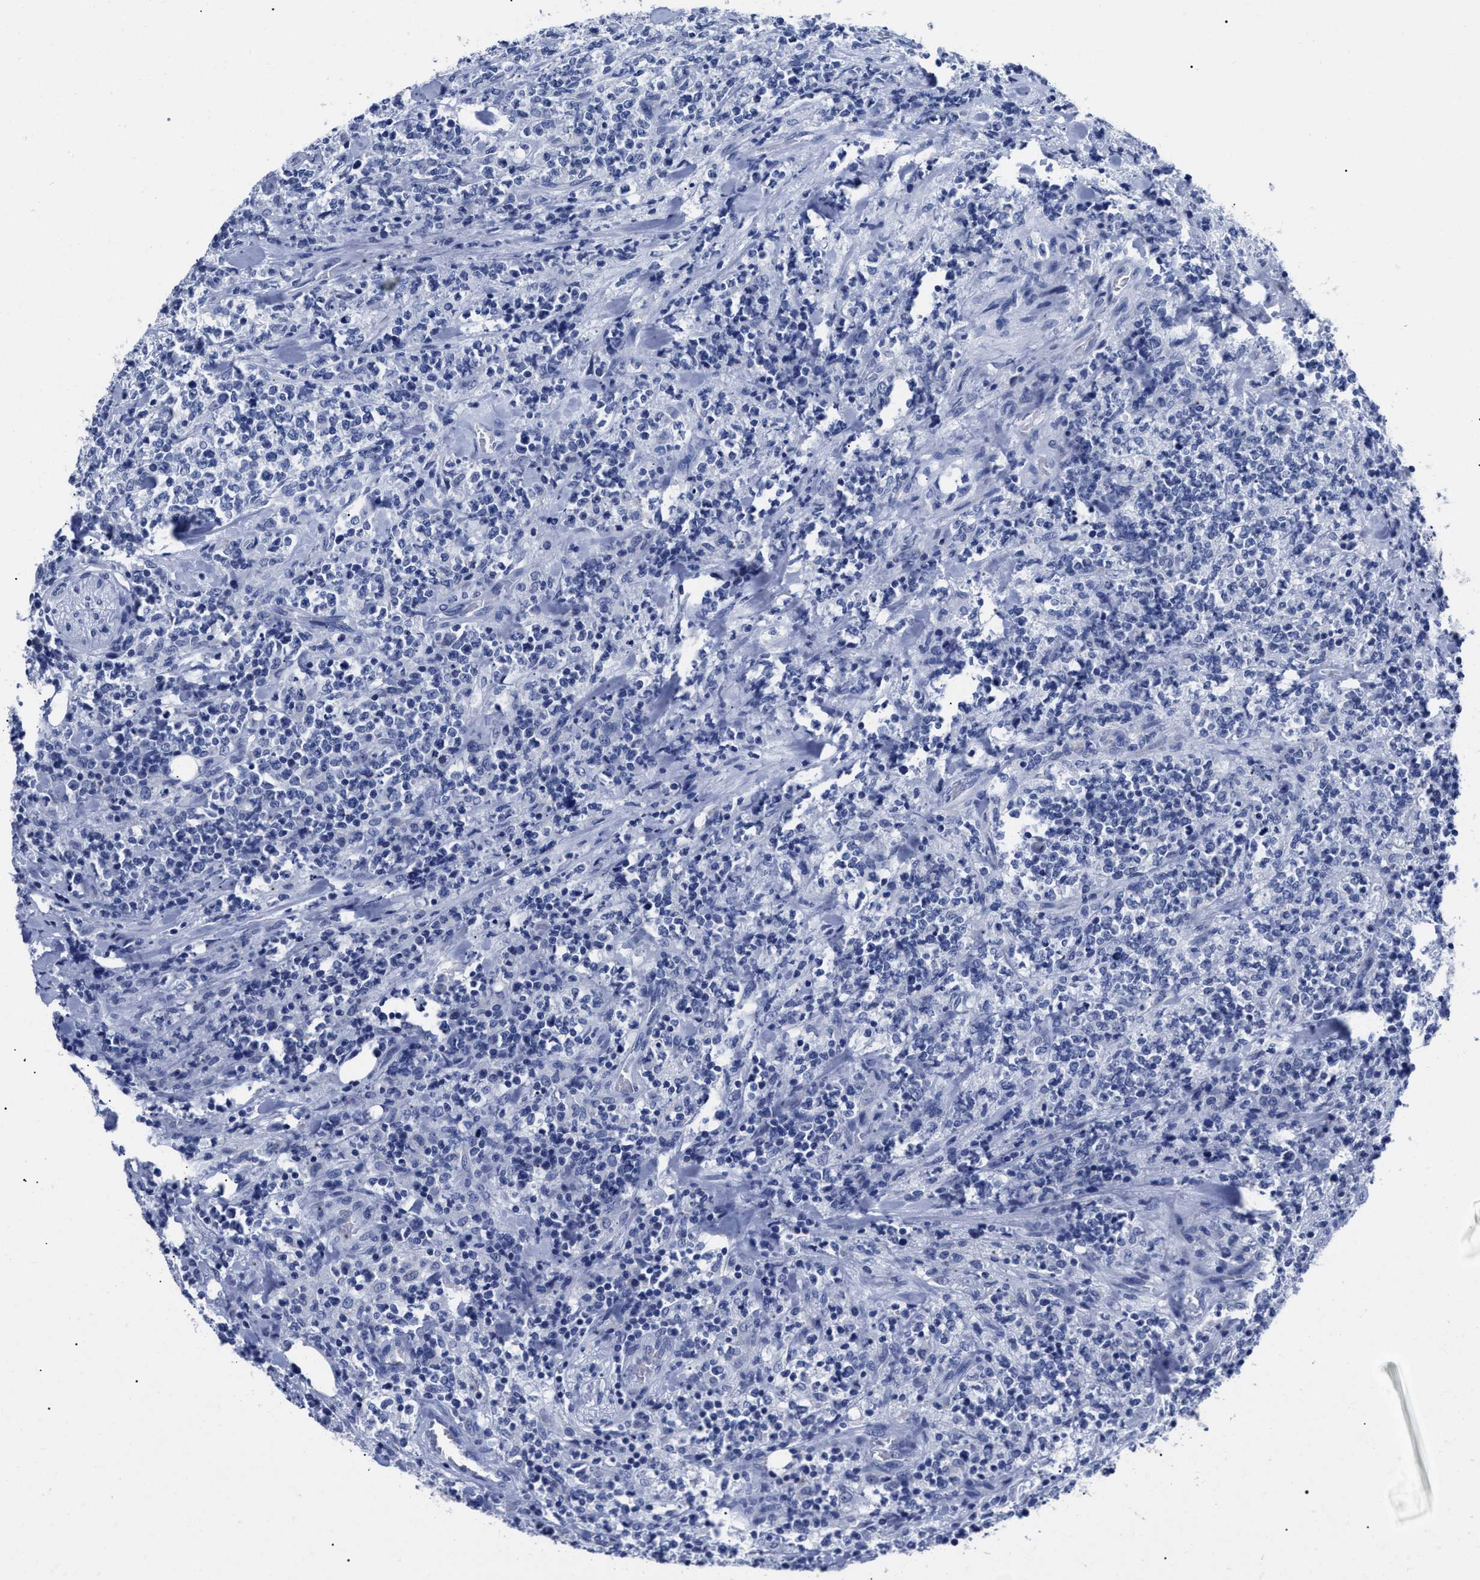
{"staining": {"intensity": "negative", "quantity": "none", "location": "none"}, "tissue": "lymphoma", "cell_type": "Tumor cells", "image_type": "cancer", "snomed": [{"axis": "morphology", "description": "Malignant lymphoma, non-Hodgkin's type, High grade"}, {"axis": "topography", "description": "Soft tissue"}], "caption": "A photomicrograph of lymphoma stained for a protein displays no brown staining in tumor cells.", "gene": "ALPG", "patient": {"sex": "male", "age": 18}}